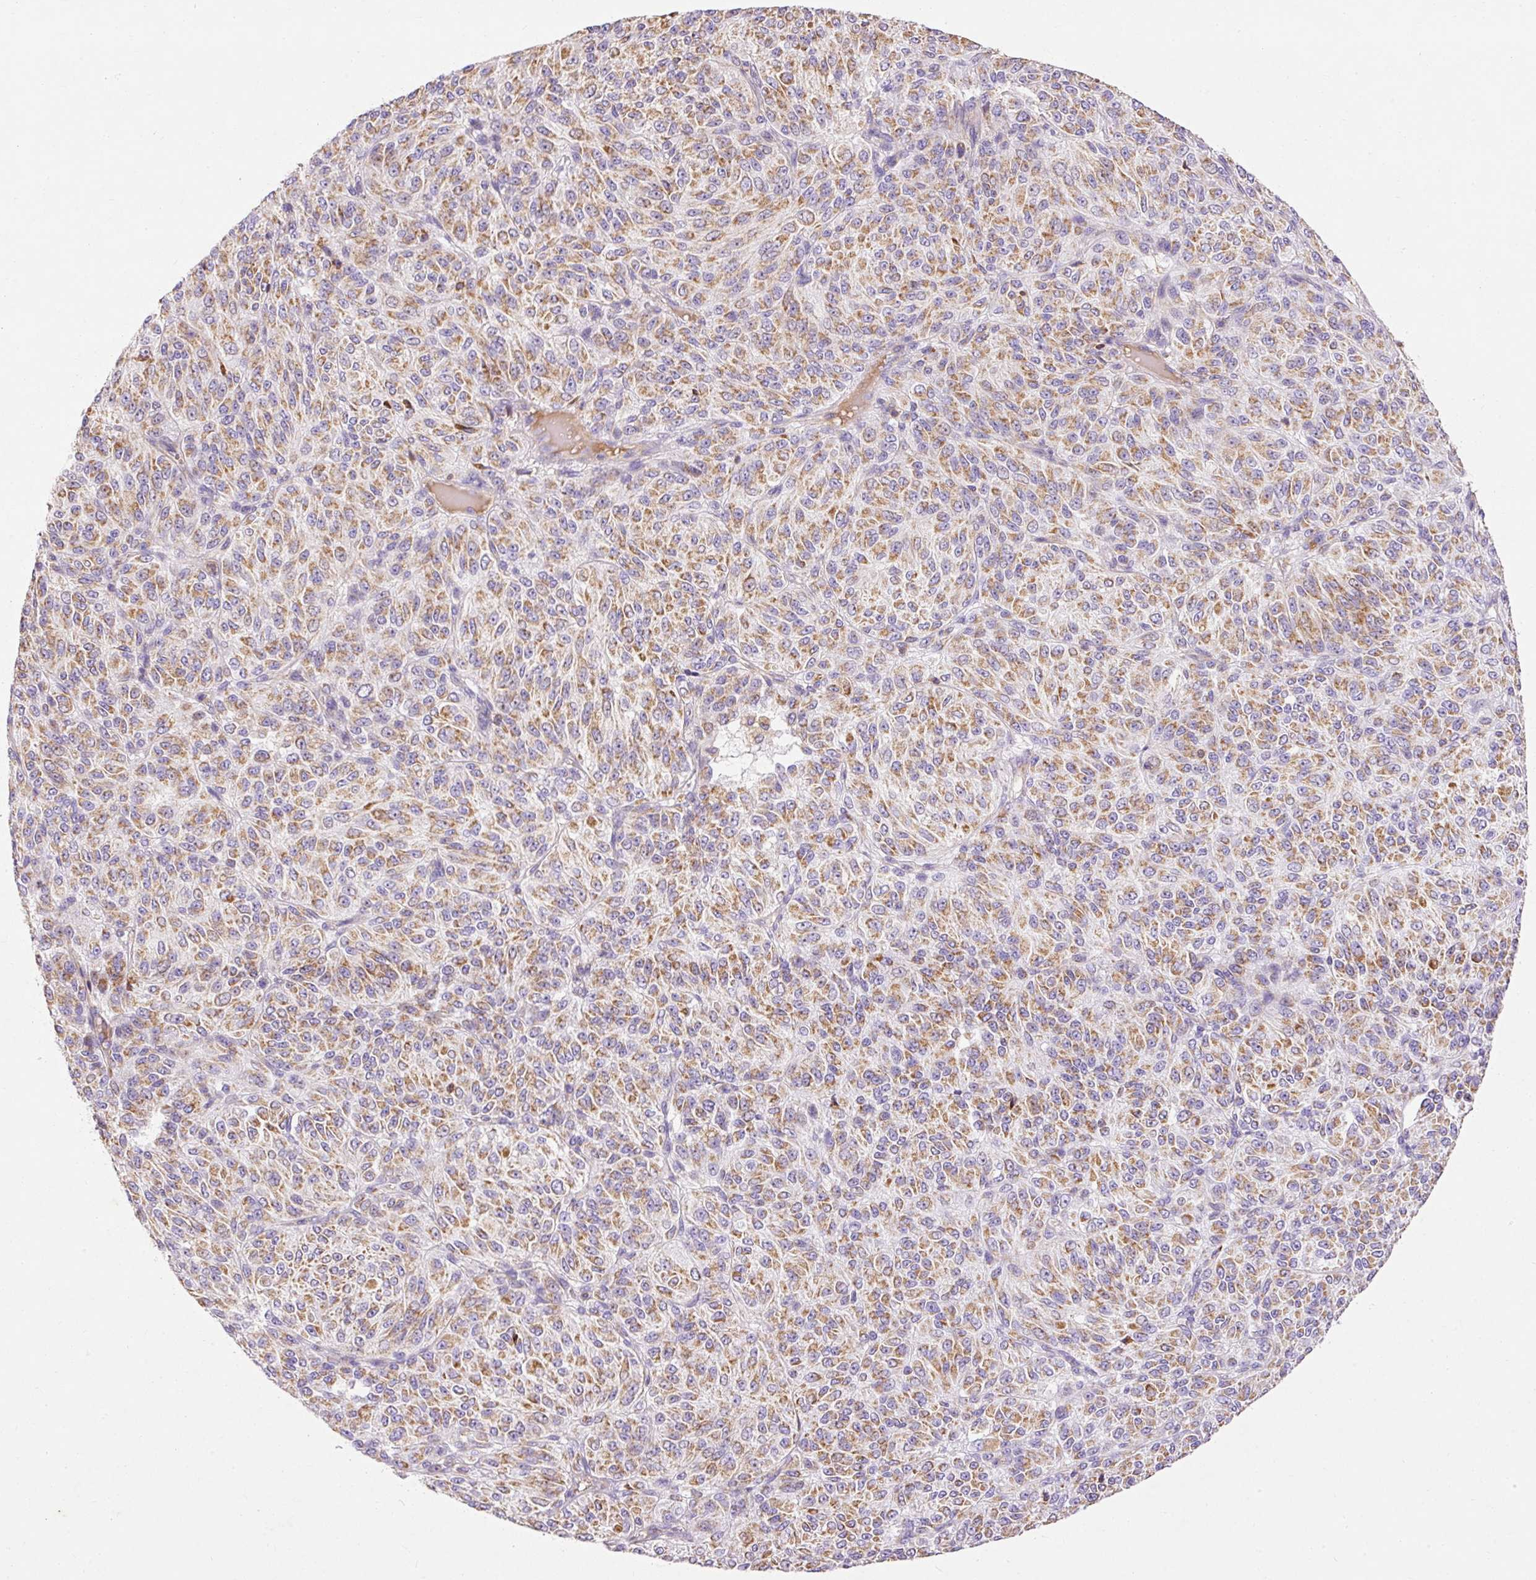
{"staining": {"intensity": "moderate", "quantity": ">75%", "location": "cytoplasmic/membranous"}, "tissue": "melanoma", "cell_type": "Tumor cells", "image_type": "cancer", "snomed": [{"axis": "morphology", "description": "Malignant melanoma, Metastatic site"}, {"axis": "topography", "description": "Brain"}], "caption": "Malignant melanoma (metastatic site) tissue exhibits moderate cytoplasmic/membranous expression in approximately >75% of tumor cells, visualized by immunohistochemistry.", "gene": "IMMT", "patient": {"sex": "female", "age": 56}}